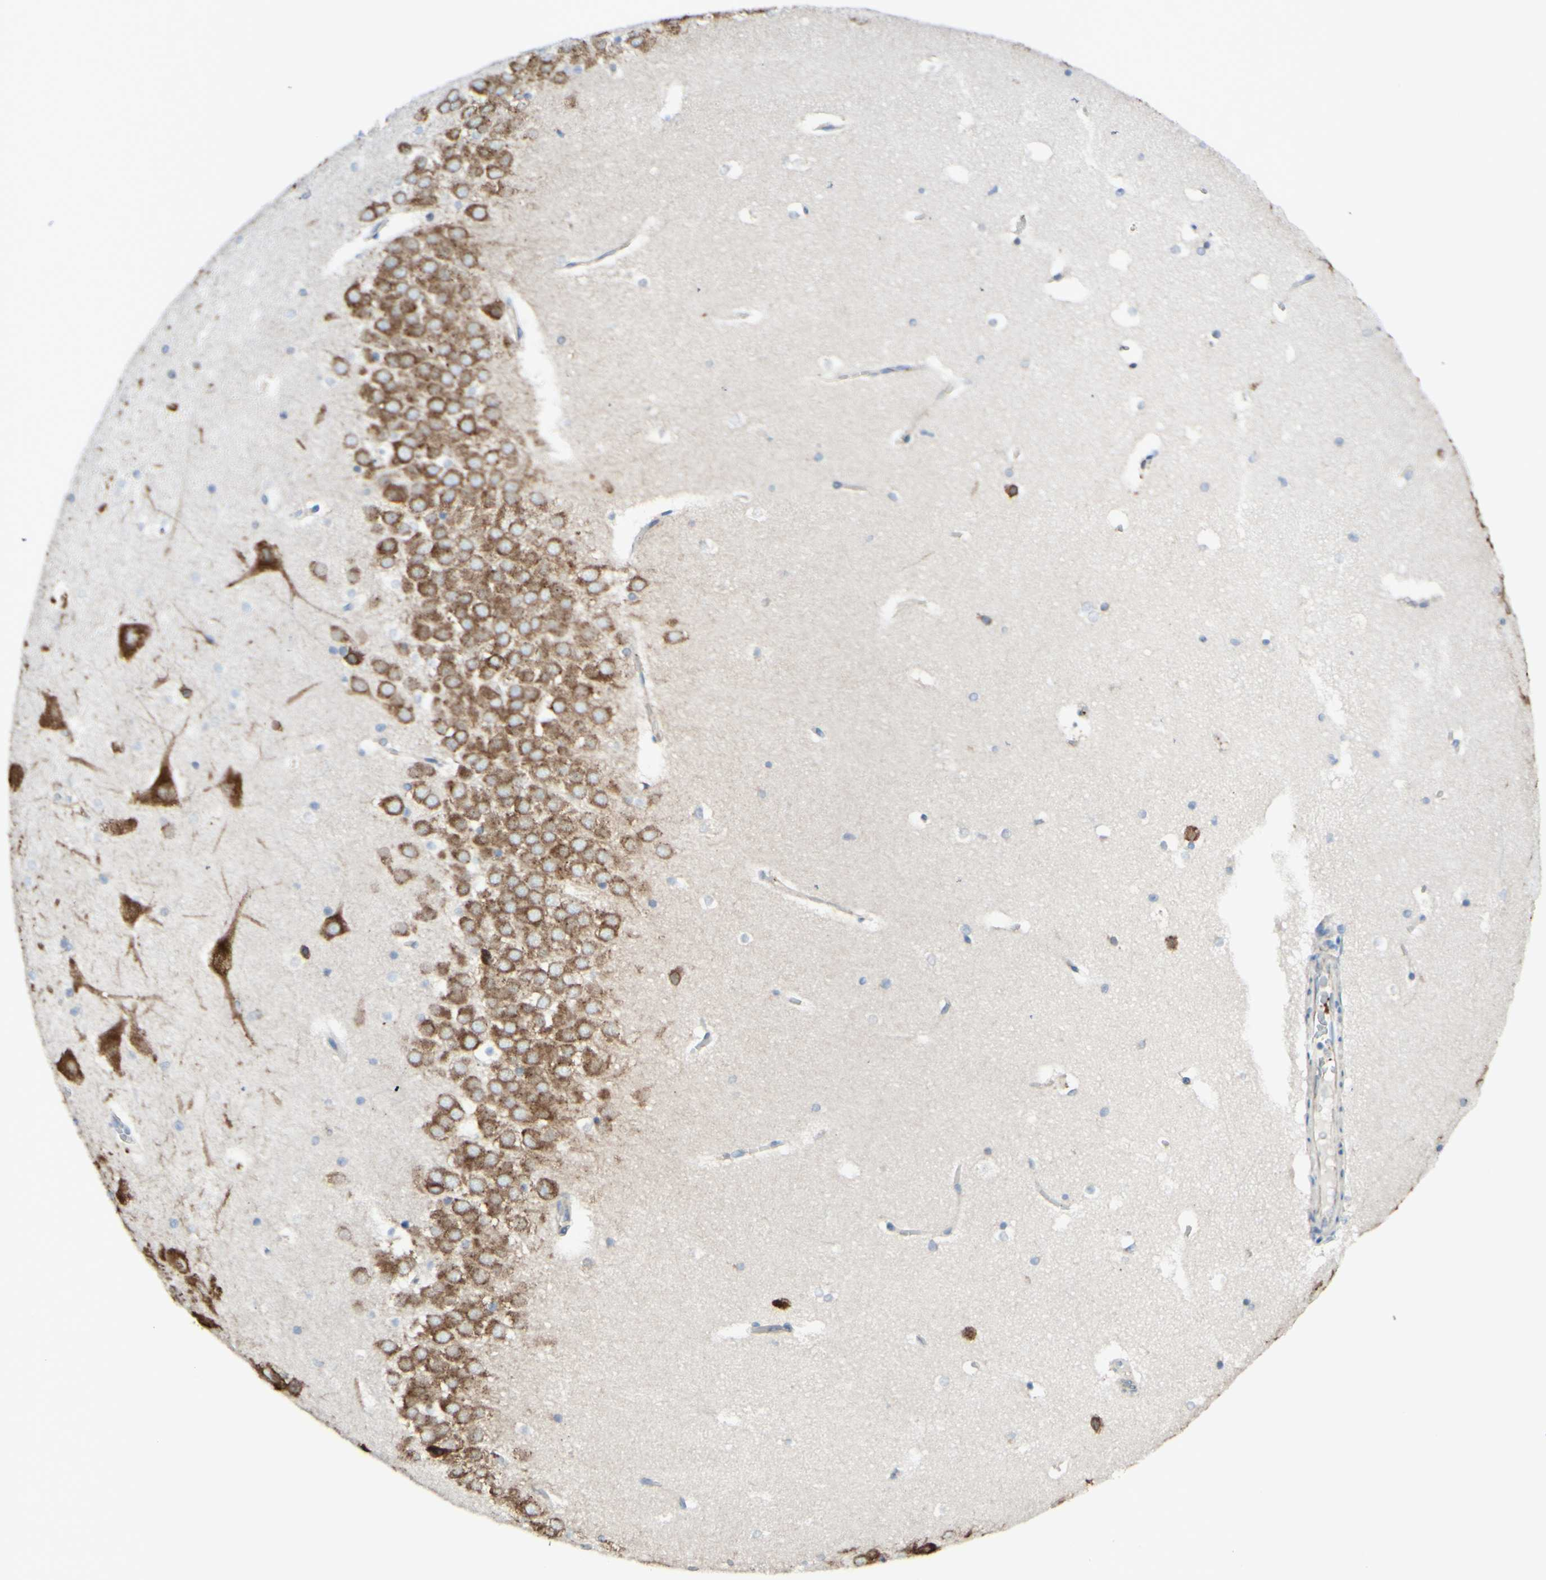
{"staining": {"intensity": "moderate", "quantity": "<25%", "location": "cytoplasmic/membranous"}, "tissue": "hippocampus", "cell_type": "Glial cells", "image_type": "normal", "snomed": [{"axis": "morphology", "description": "Normal tissue, NOS"}, {"axis": "topography", "description": "Hippocampus"}], "caption": "Immunohistochemical staining of unremarkable hippocampus reveals low levels of moderate cytoplasmic/membranous staining in about <25% of glial cells.", "gene": "DNAJB11", "patient": {"sex": "male", "age": 45}}